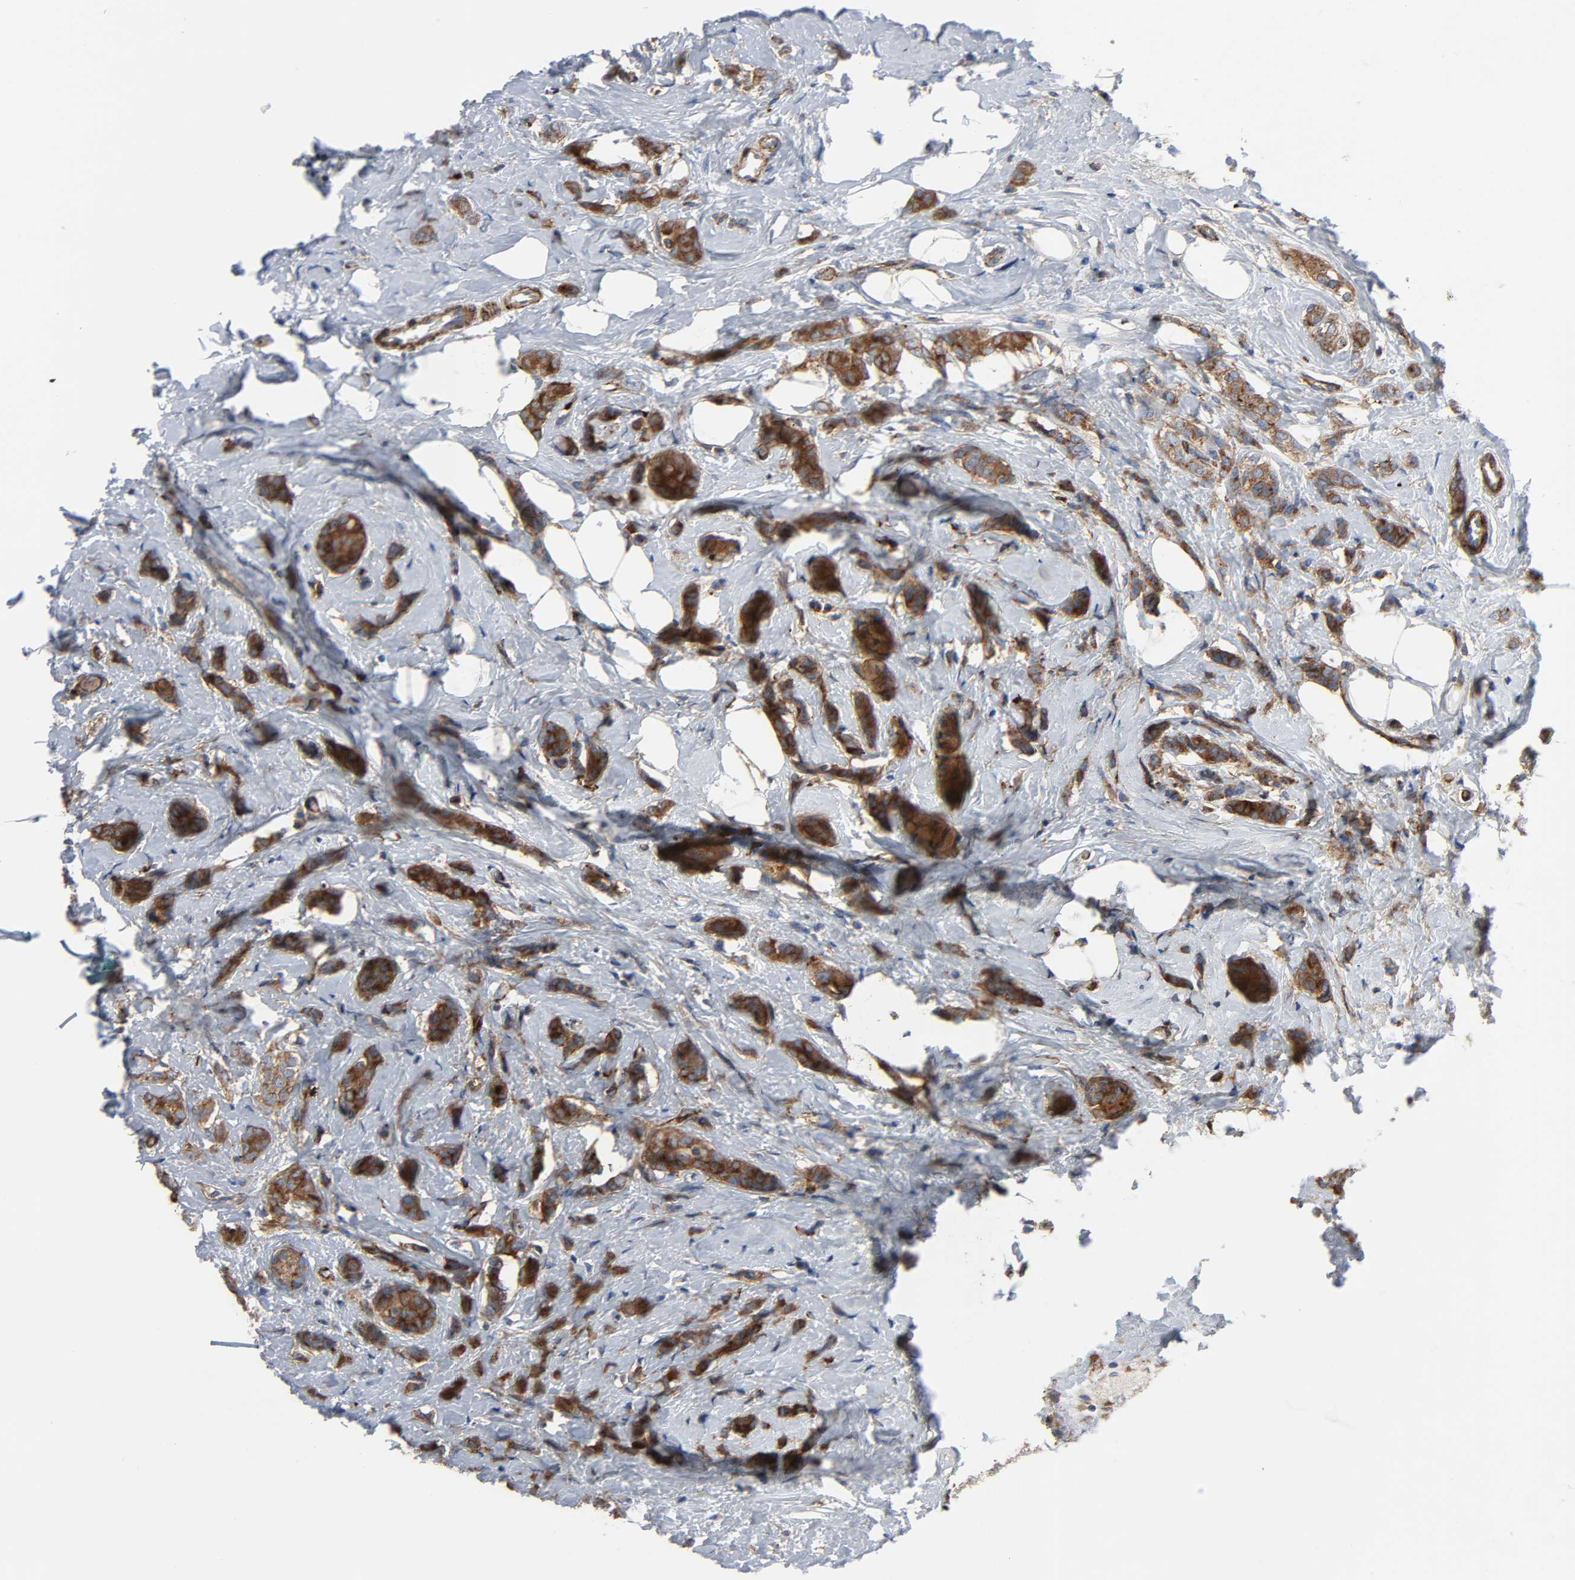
{"staining": {"intensity": "strong", "quantity": ">75%", "location": "cytoplasmic/membranous"}, "tissue": "breast cancer", "cell_type": "Tumor cells", "image_type": "cancer", "snomed": [{"axis": "morphology", "description": "Lobular carcinoma"}, {"axis": "topography", "description": "Breast"}], "caption": "IHC micrograph of neoplastic tissue: human breast lobular carcinoma stained using IHC reveals high levels of strong protein expression localized specifically in the cytoplasmic/membranous of tumor cells, appearing as a cytoplasmic/membranous brown color.", "gene": "ARHGAP1", "patient": {"sex": "female", "age": 60}}